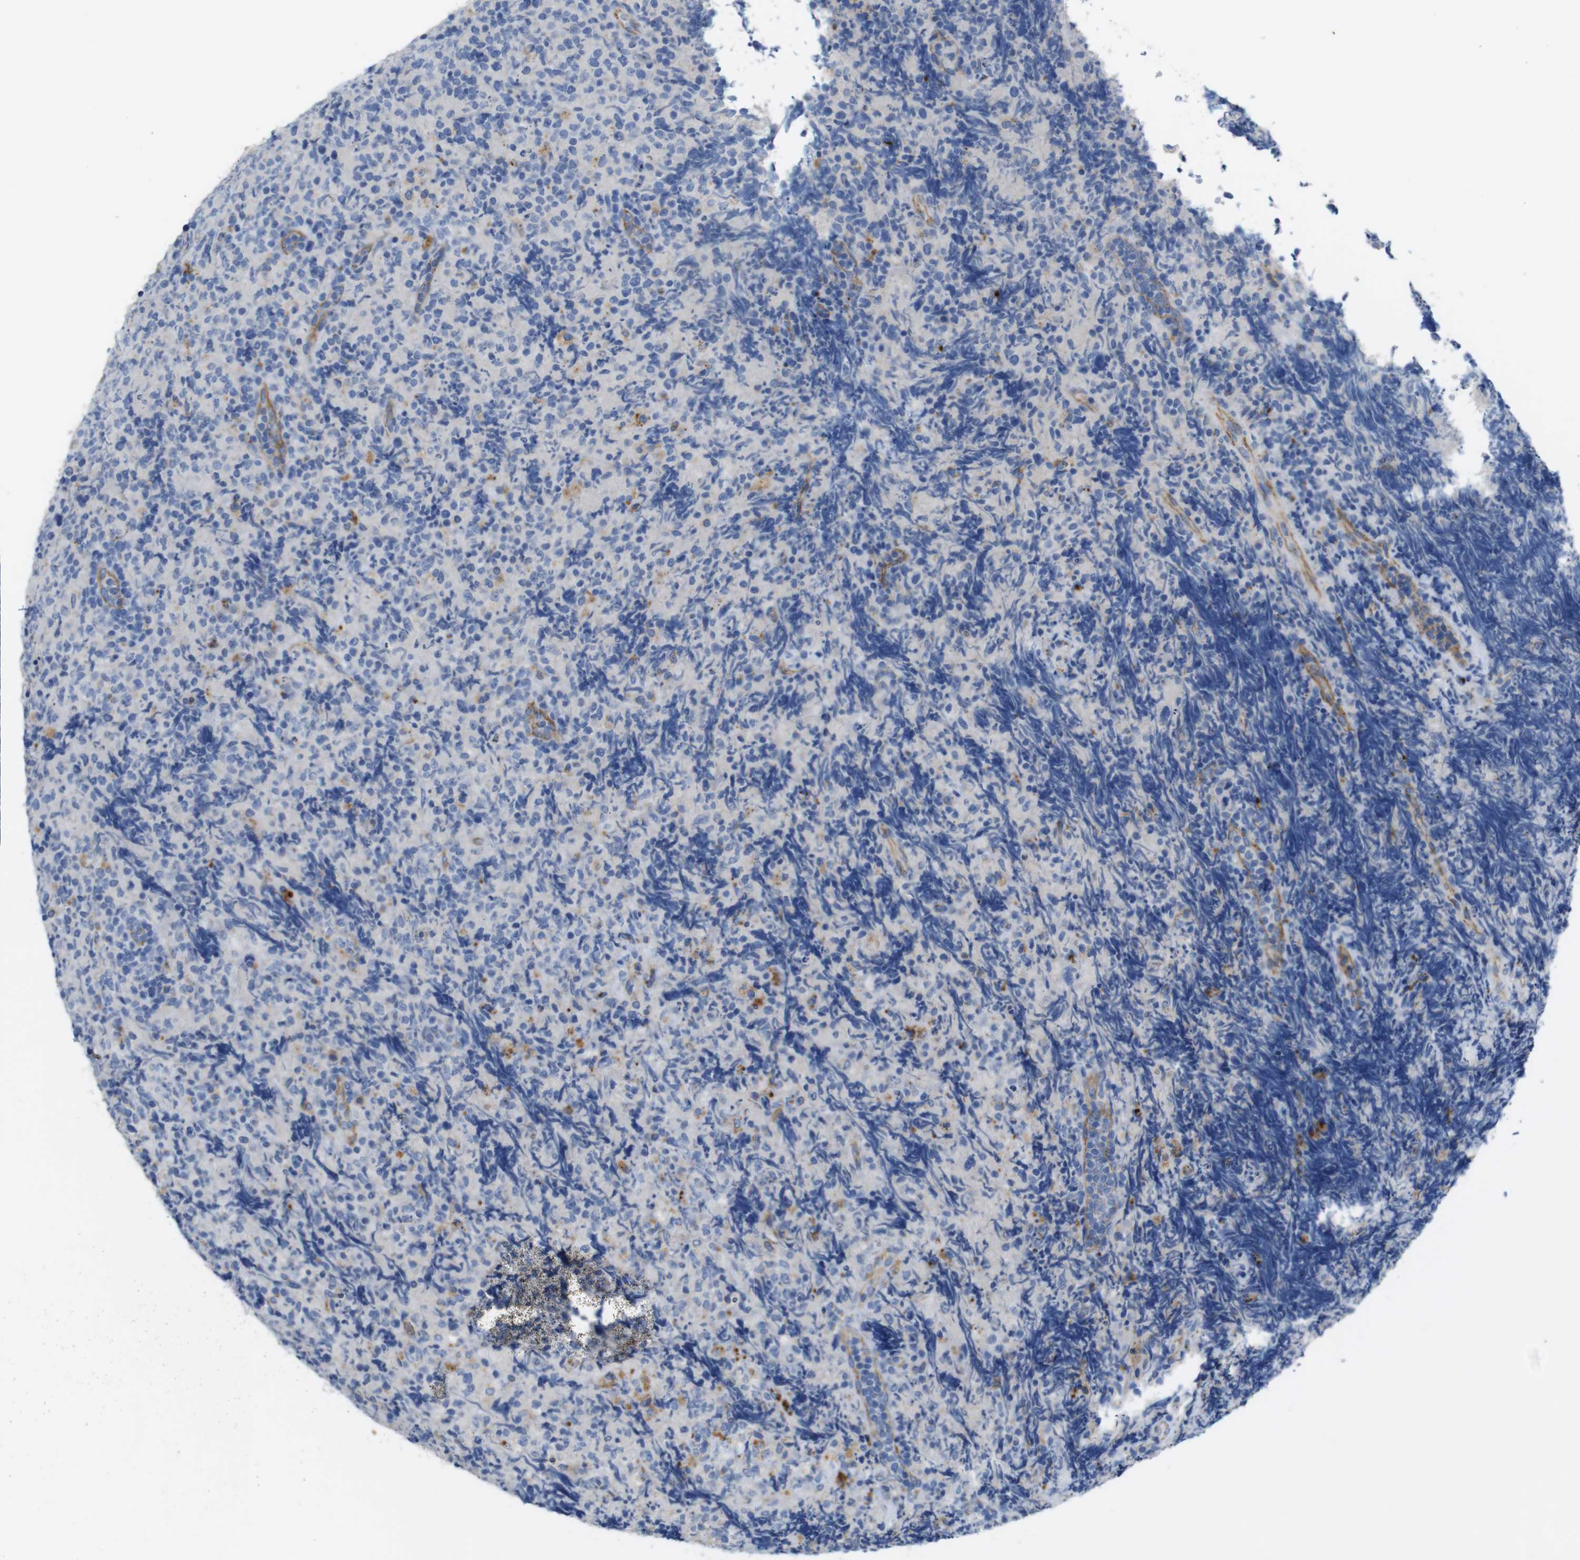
{"staining": {"intensity": "weak", "quantity": "<25%", "location": "cytoplasmic/membranous"}, "tissue": "lymphoma", "cell_type": "Tumor cells", "image_type": "cancer", "snomed": [{"axis": "morphology", "description": "Malignant lymphoma, non-Hodgkin's type, High grade"}, {"axis": "topography", "description": "Tonsil"}], "caption": "The micrograph shows no significant positivity in tumor cells of high-grade malignant lymphoma, non-Hodgkin's type.", "gene": "NHLRC3", "patient": {"sex": "female", "age": 36}}